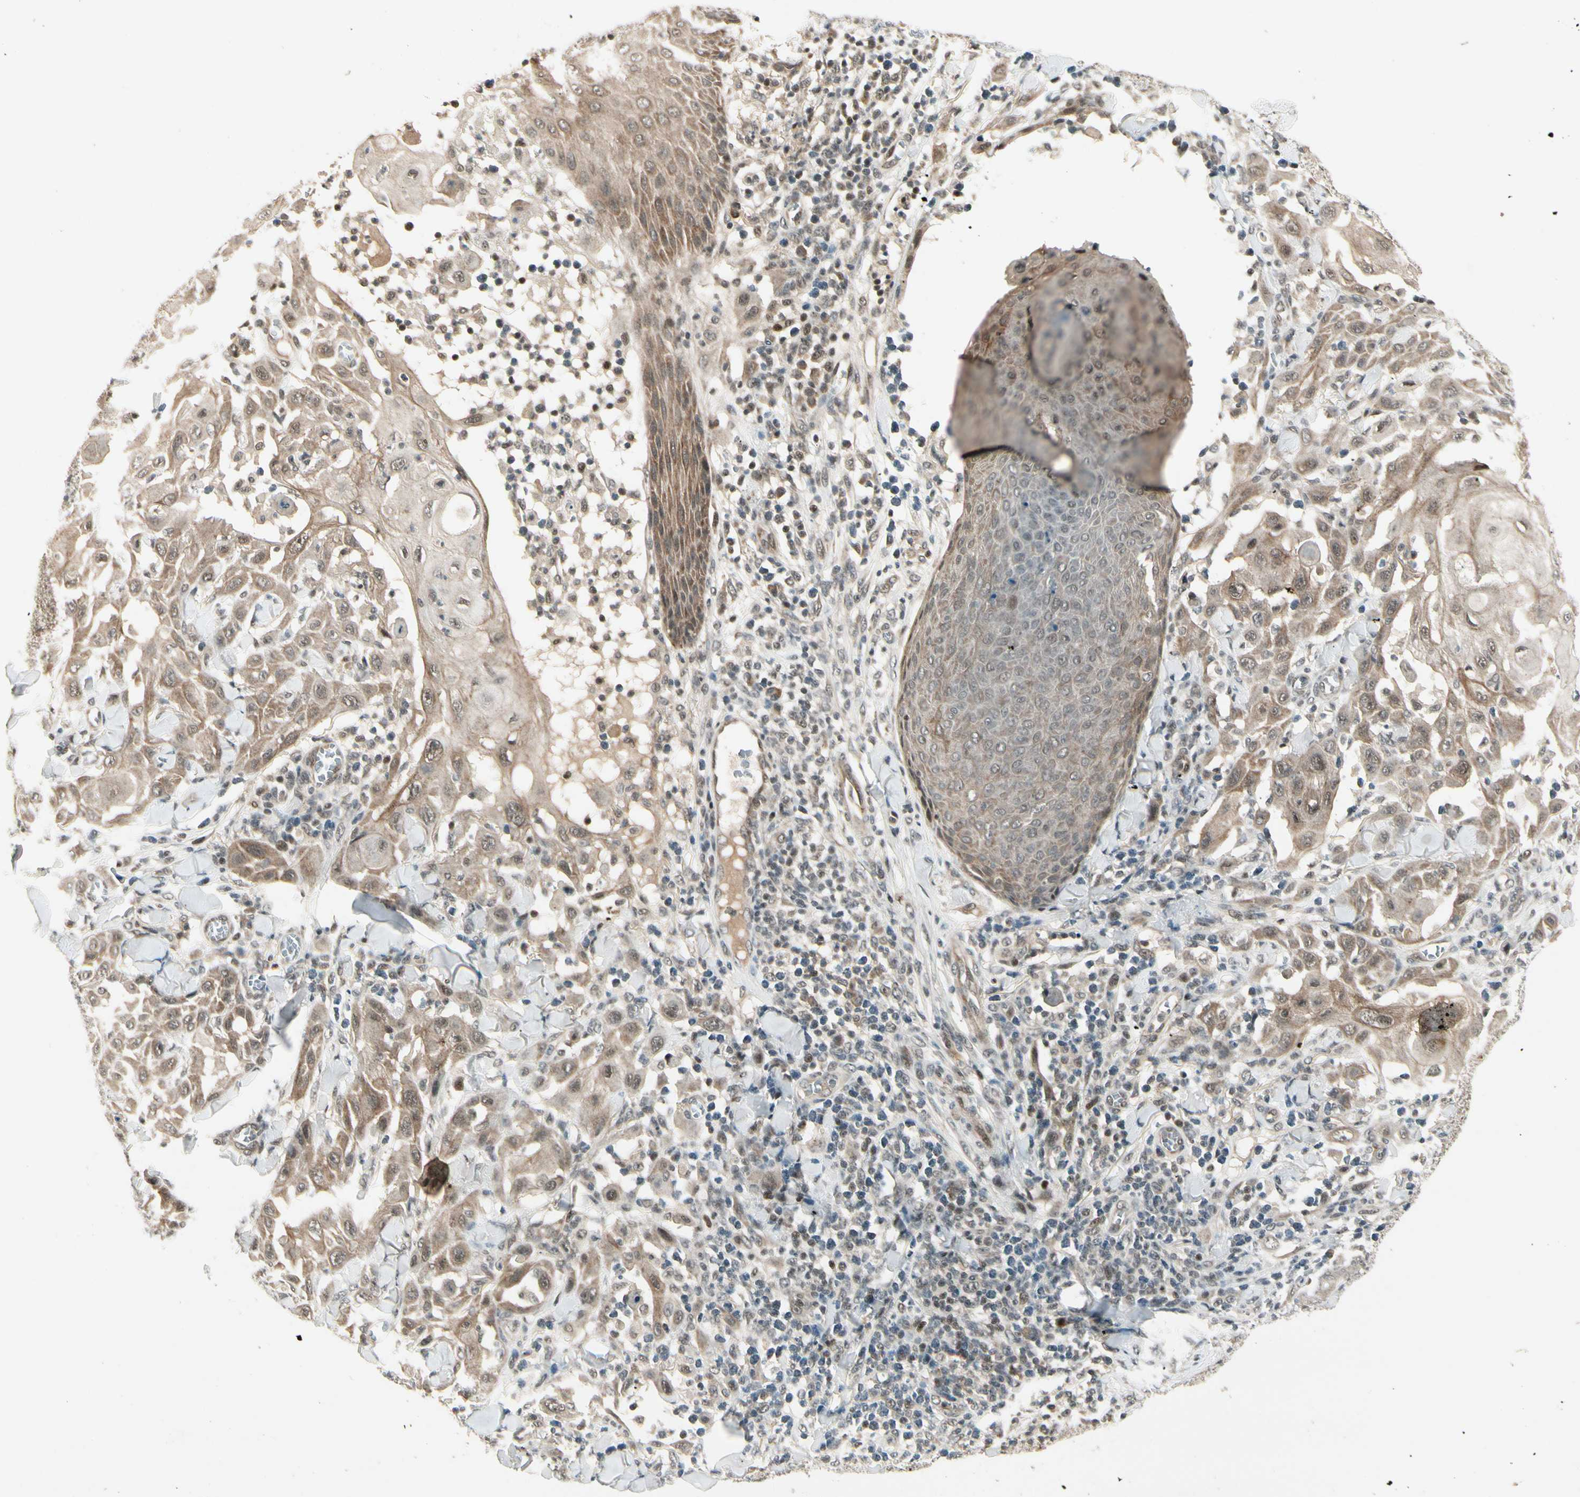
{"staining": {"intensity": "weak", "quantity": "25%-75%", "location": "cytoplasmic/membranous,nuclear"}, "tissue": "skin cancer", "cell_type": "Tumor cells", "image_type": "cancer", "snomed": [{"axis": "morphology", "description": "Squamous cell carcinoma, NOS"}, {"axis": "topography", "description": "Skin"}], "caption": "The histopathology image demonstrates immunohistochemical staining of skin squamous cell carcinoma. There is weak cytoplasmic/membranous and nuclear positivity is identified in about 25%-75% of tumor cells.", "gene": "CDK11A", "patient": {"sex": "male", "age": 24}}